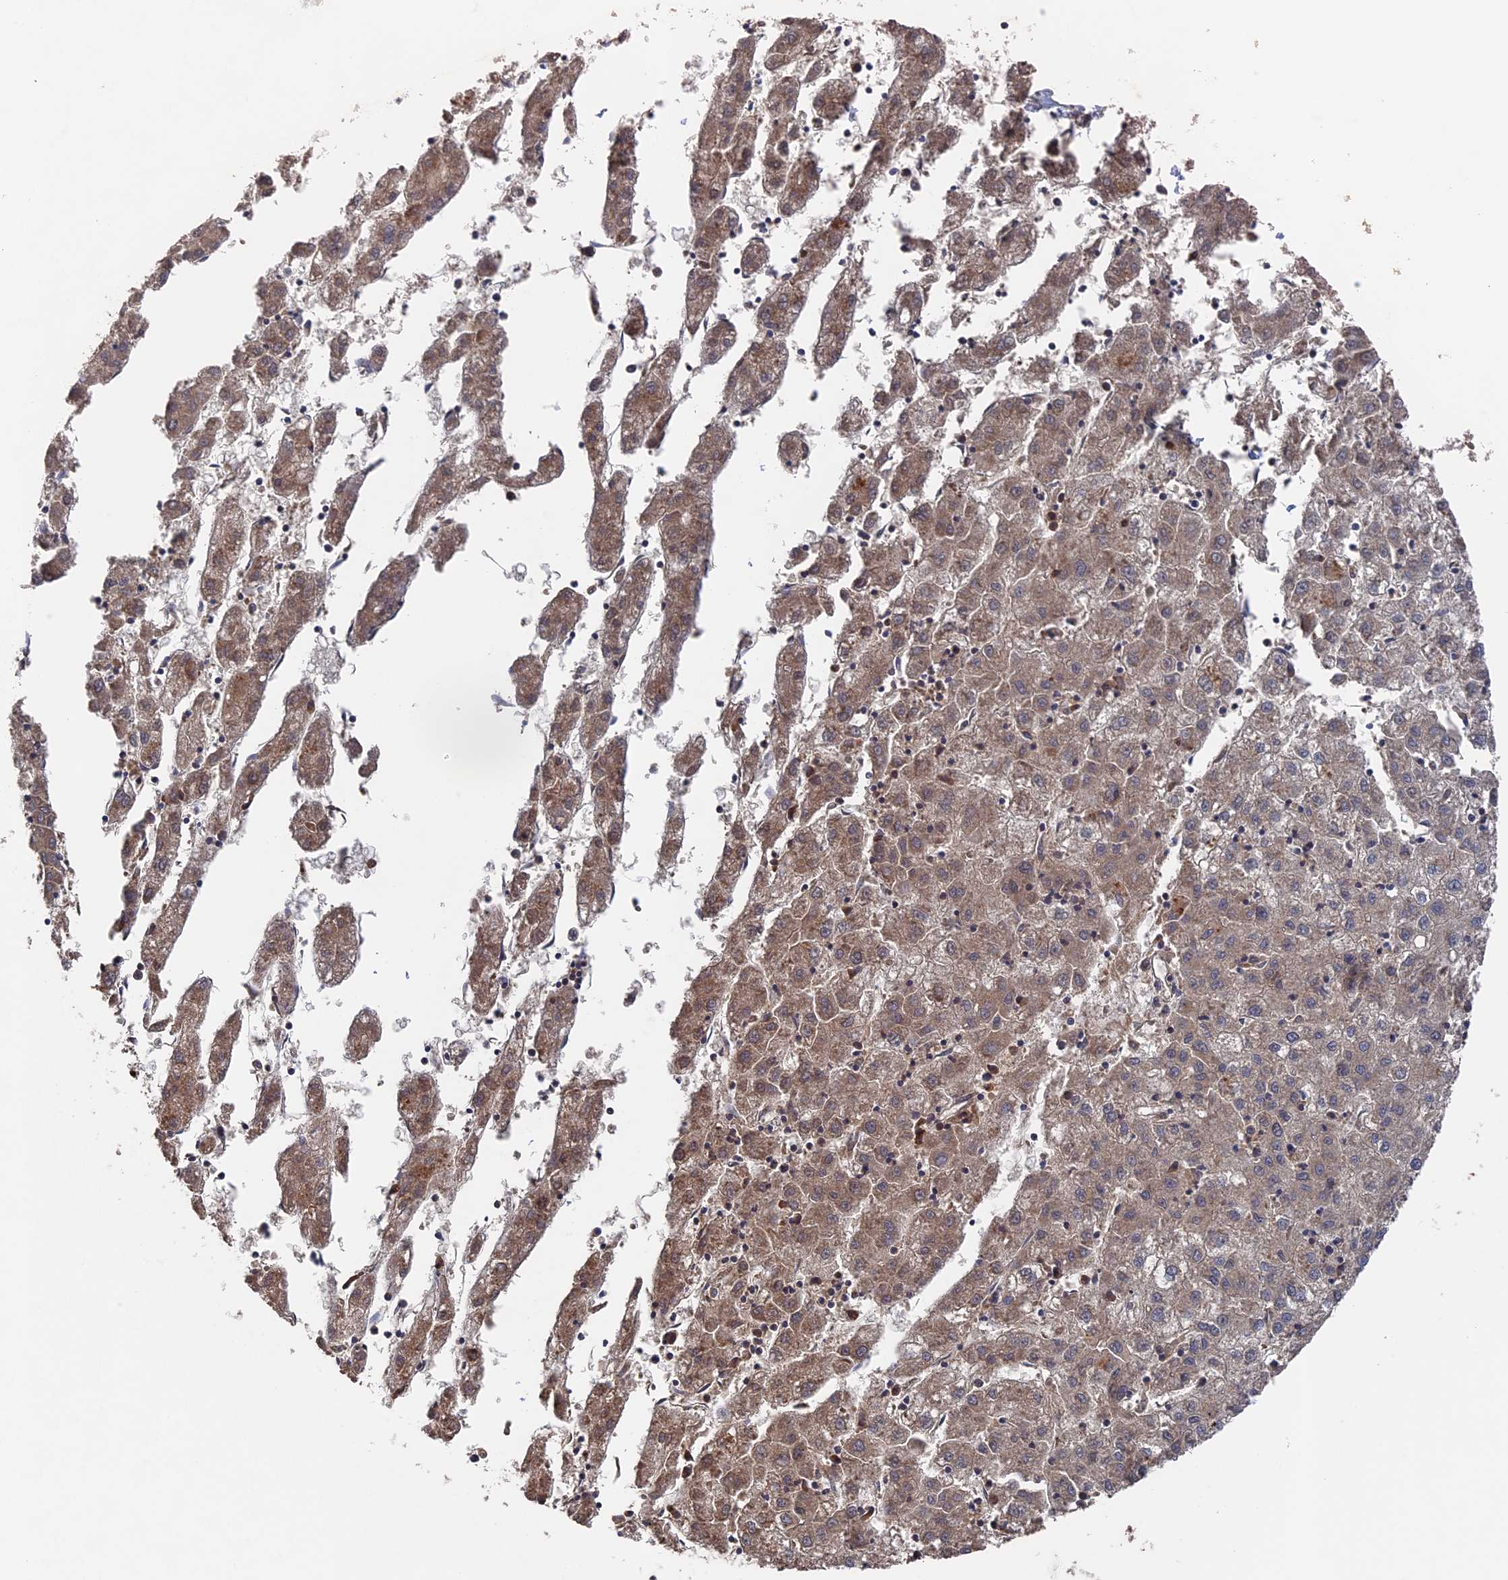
{"staining": {"intensity": "weak", "quantity": ">75%", "location": "cytoplasmic/membranous"}, "tissue": "liver cancer", "cell_type": "Tumor cells", "image_type": "cancer", "snomed": [{"axis": "morphology", "description": "Carcinoma, Hepatocellular, NOS"}, {"axis": "topography", "description": "Liver"}], "caption": "Tumor cells demonstrate weak cytoplasmic/membranous positivity in about >75% of cells in liver hepatocellular carcinoma. The staining is performed using DAB brown chromogen to label protein expression. The nuclei are counter-stained blue using hematoxylin.", "gene": "RAB15", "patient": {"sex": "male", "age": 72}}